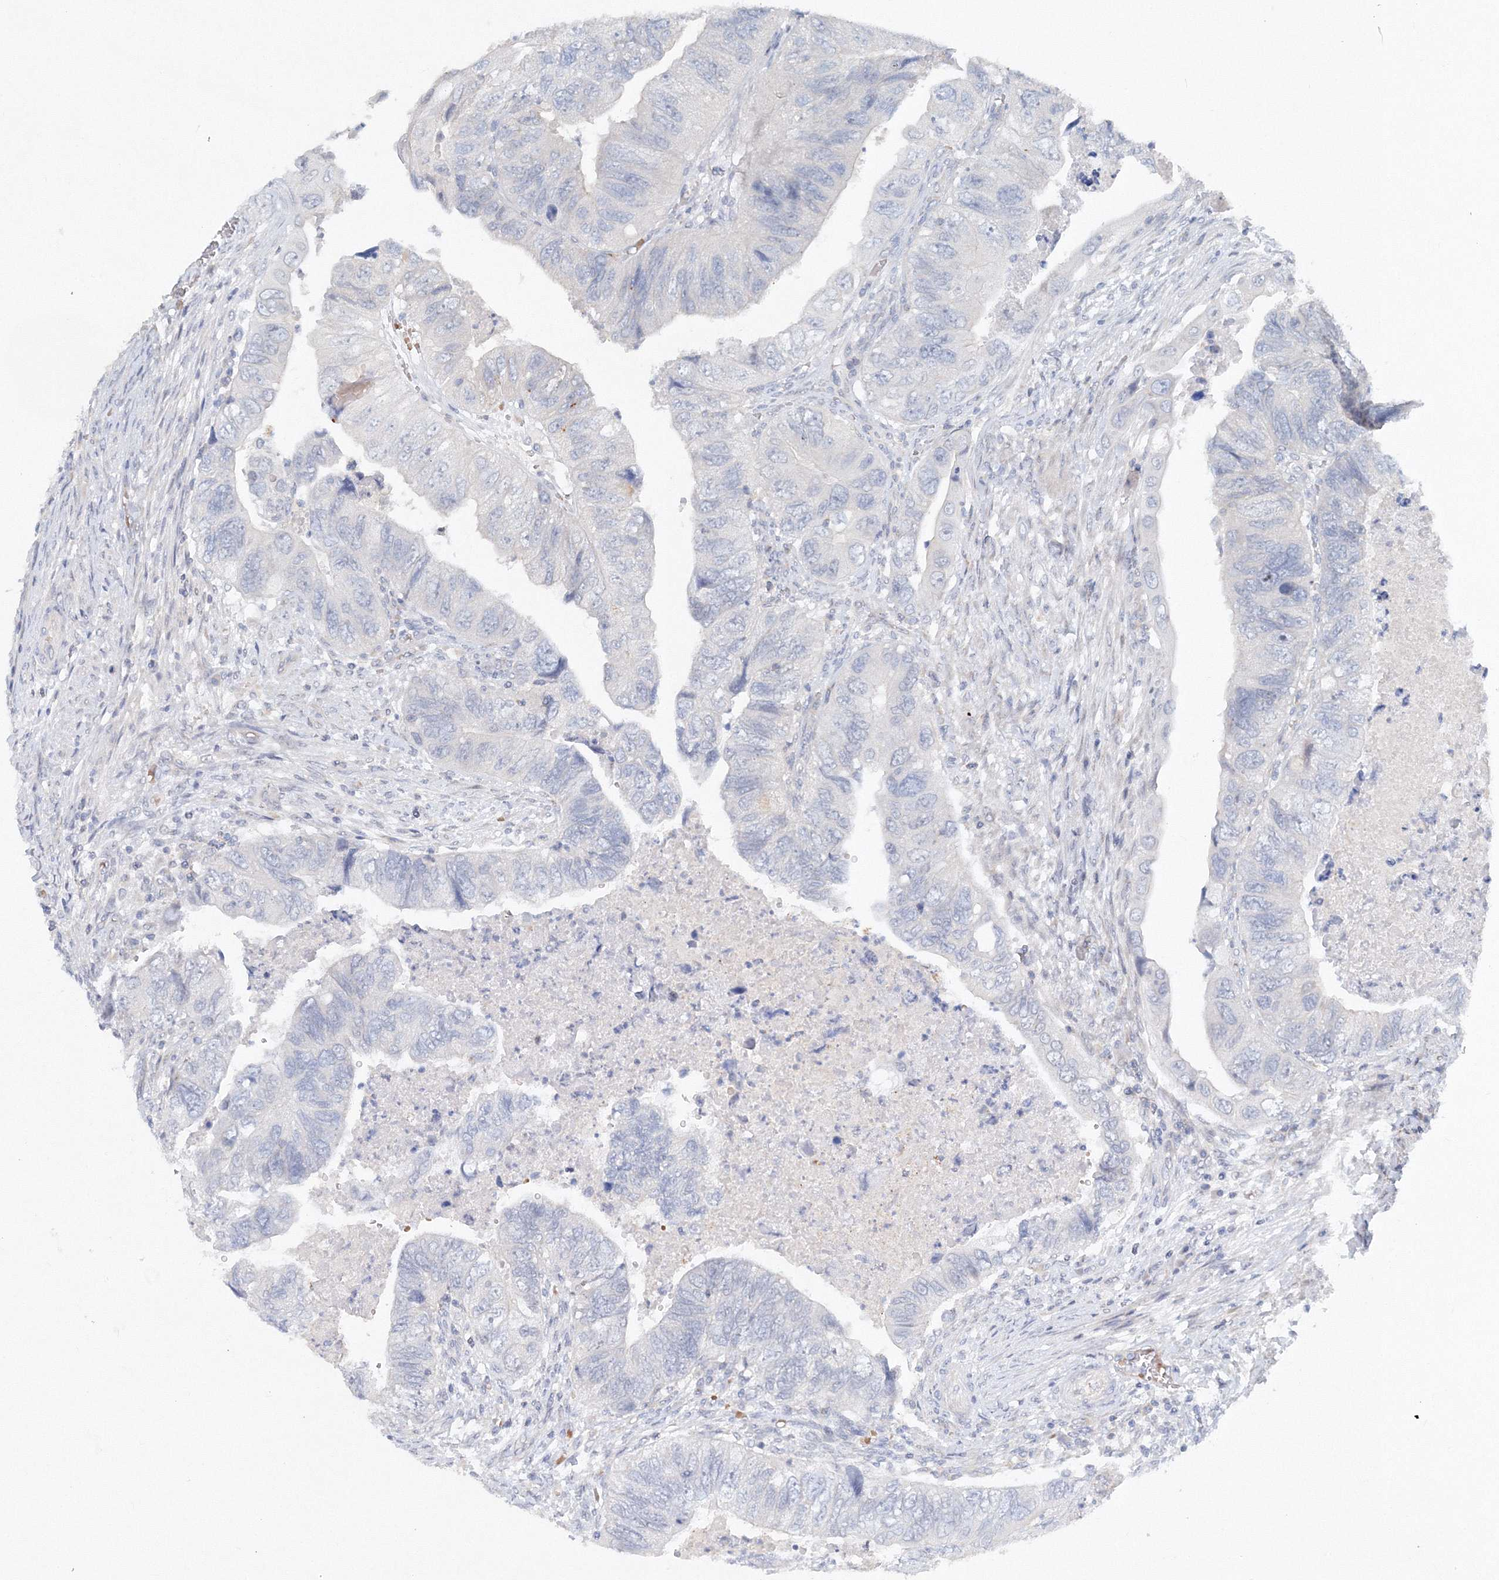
{"staining": {"intensity": "negative", "quantity": "none", "location": "none"}, "tissue": "colorectal cancer", "cell_type": "Tumor cells", "image_type": "cancer", "snomed": [{"axis": "morphology", "description": "Adenocarcinoma, NOS"}, {"axis": "topography", "description": "Rectum"}], "caption": "Tumor cells are negative for protein expression in human adenocarcinoma (colorectal). (Stains: DAB IHC with hematoxylin counter stain, Microscopy: brightfield microscopy at high magnification).", "gene": "SH3BP5", "patient": {"sex": "male", "age": 63}}